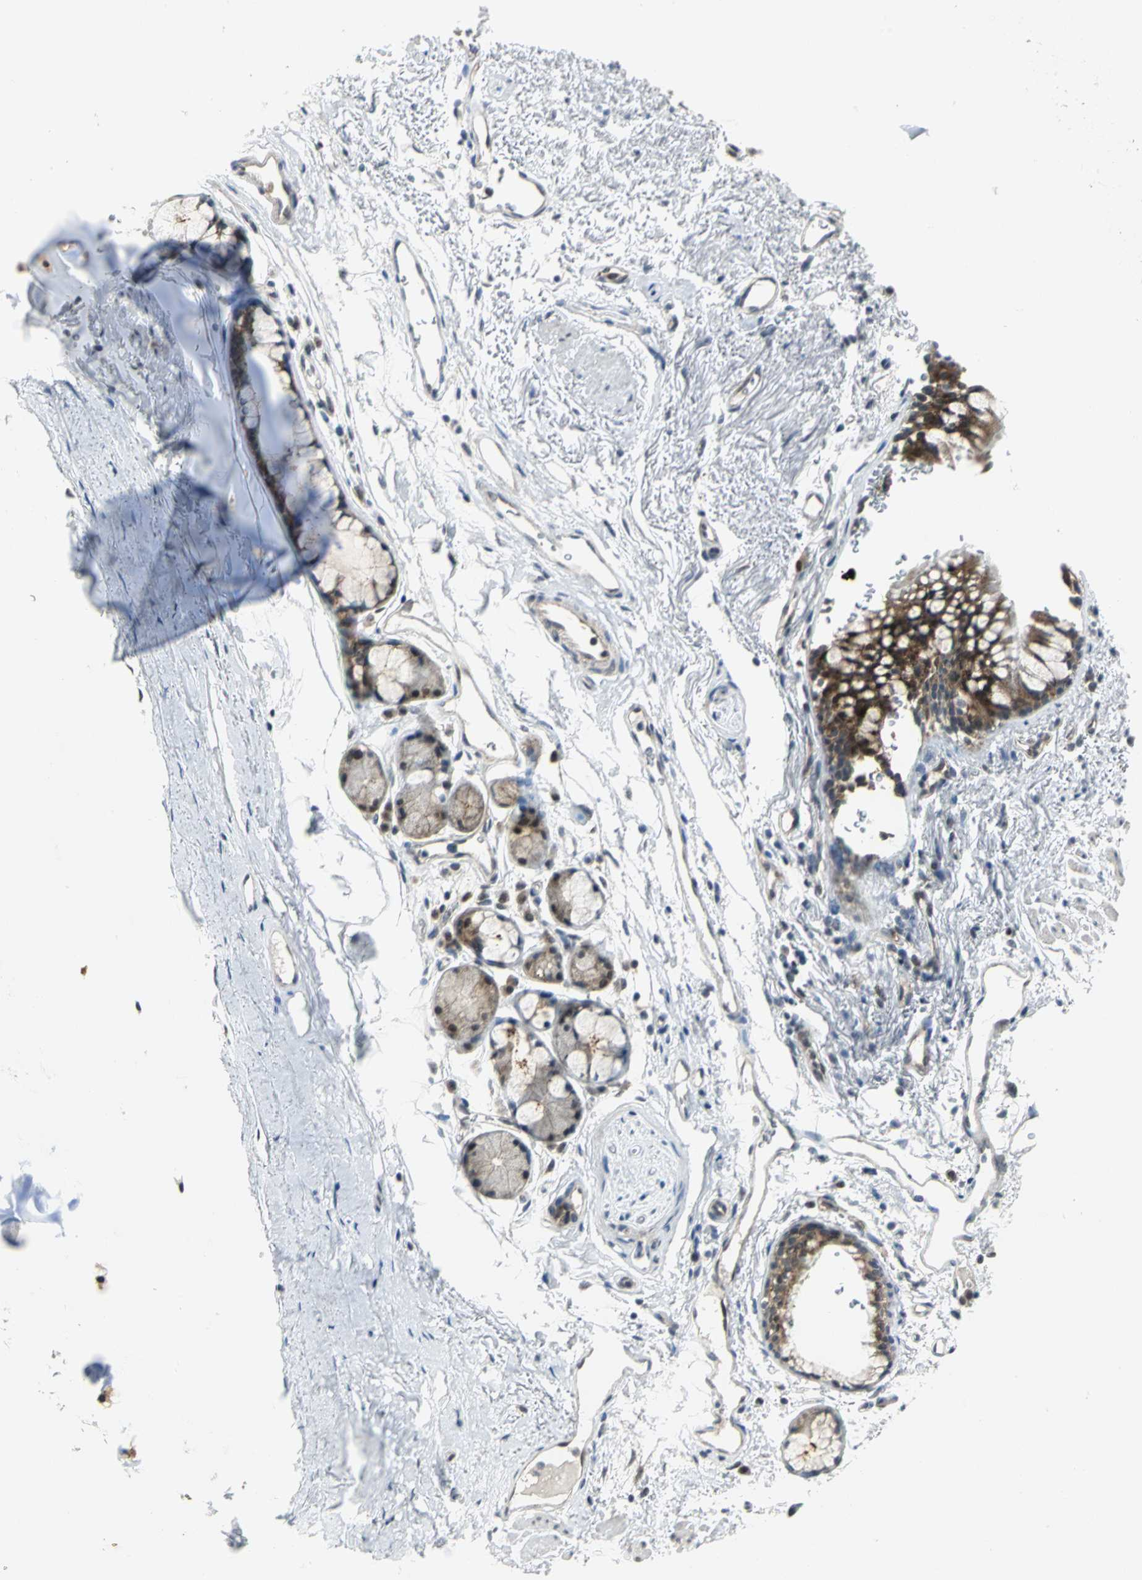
{"staining": {"intensity": "moderate", "quantity": ">75%", "location": "cytoplasmic/membranous"}, "tissue": "bronchus", "cell_type": "Respiratory epithelial cells", "image_type": "normal", "snomed": [{"axis": "morphology", "description": "Normal tissue, NOS"}, {"axis": "topography", "description": "Bronchus"}], "caption": "Brown immunohistochemical staining in normal bronchus displays moderate cytoplasmic/membranous expression in about >75% of respiratory epithelial cells.", "gene": "PSMA4", "patient": {"sex": "female", "age": 73}}